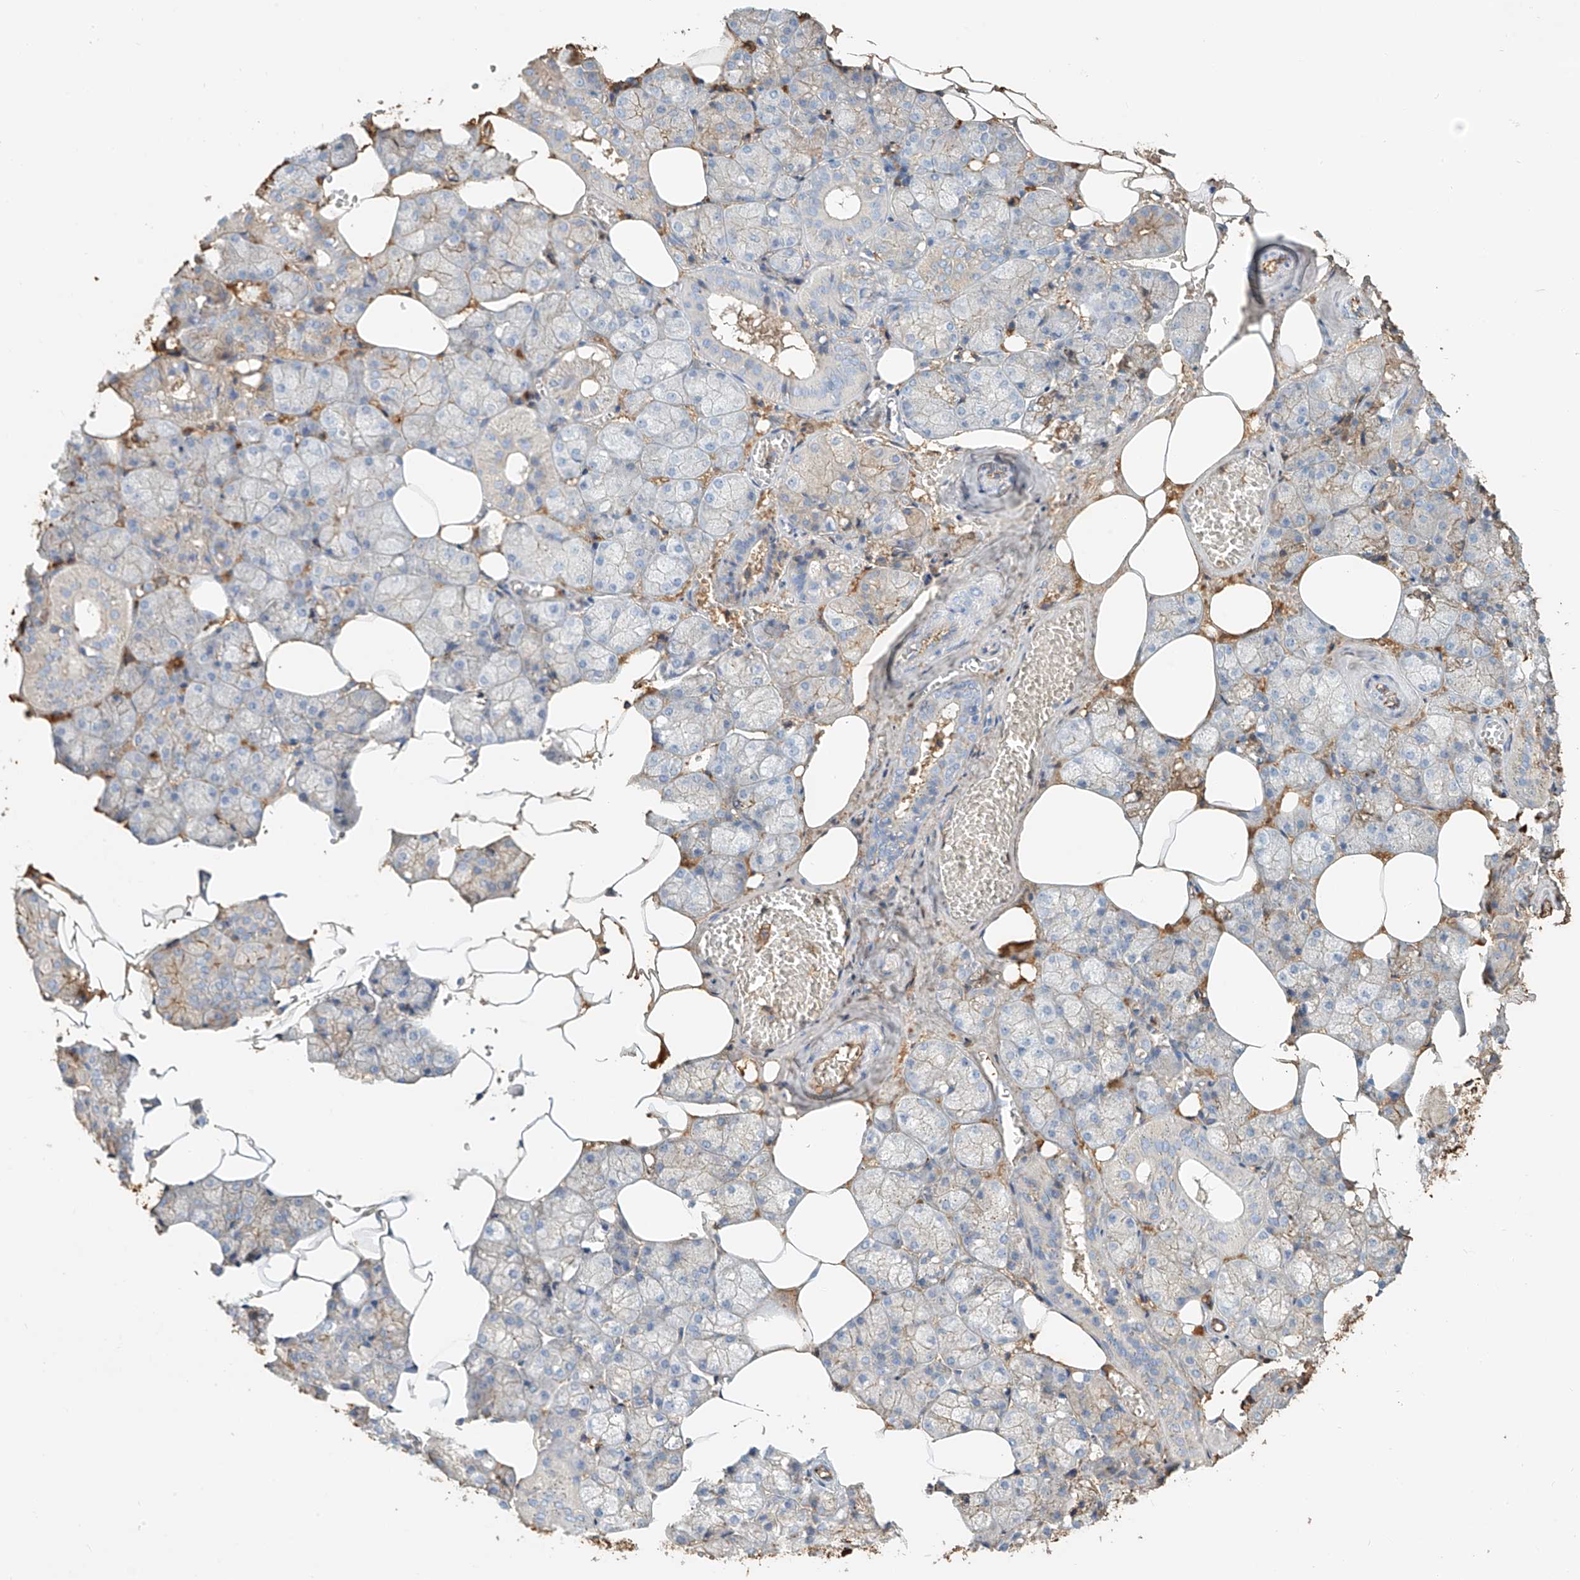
{"staining": {"intensity": "negative", "quantity": "none", "location": "none"}, "tissue": "salivary gland", "cell_type": "Glandular cells", "image_type": "normal", "snomed": [{"axis": "morphology", "description": "Normal tissue, NOS"}, {"axis": "topography", "description": "Salivary gland"}], "caption": "High magnification brightfield microscopy of unremarkable salivary gland stained with DAB (brown) and counterstained with hematoxylin (blue): glandular cells show no significant staining. The staining is performed using DAB brown chromogen with nuclei counter-stained in using hematoxylin.", "gene": "ZFP30", "patient": {"sex": "male", "age": 62}}